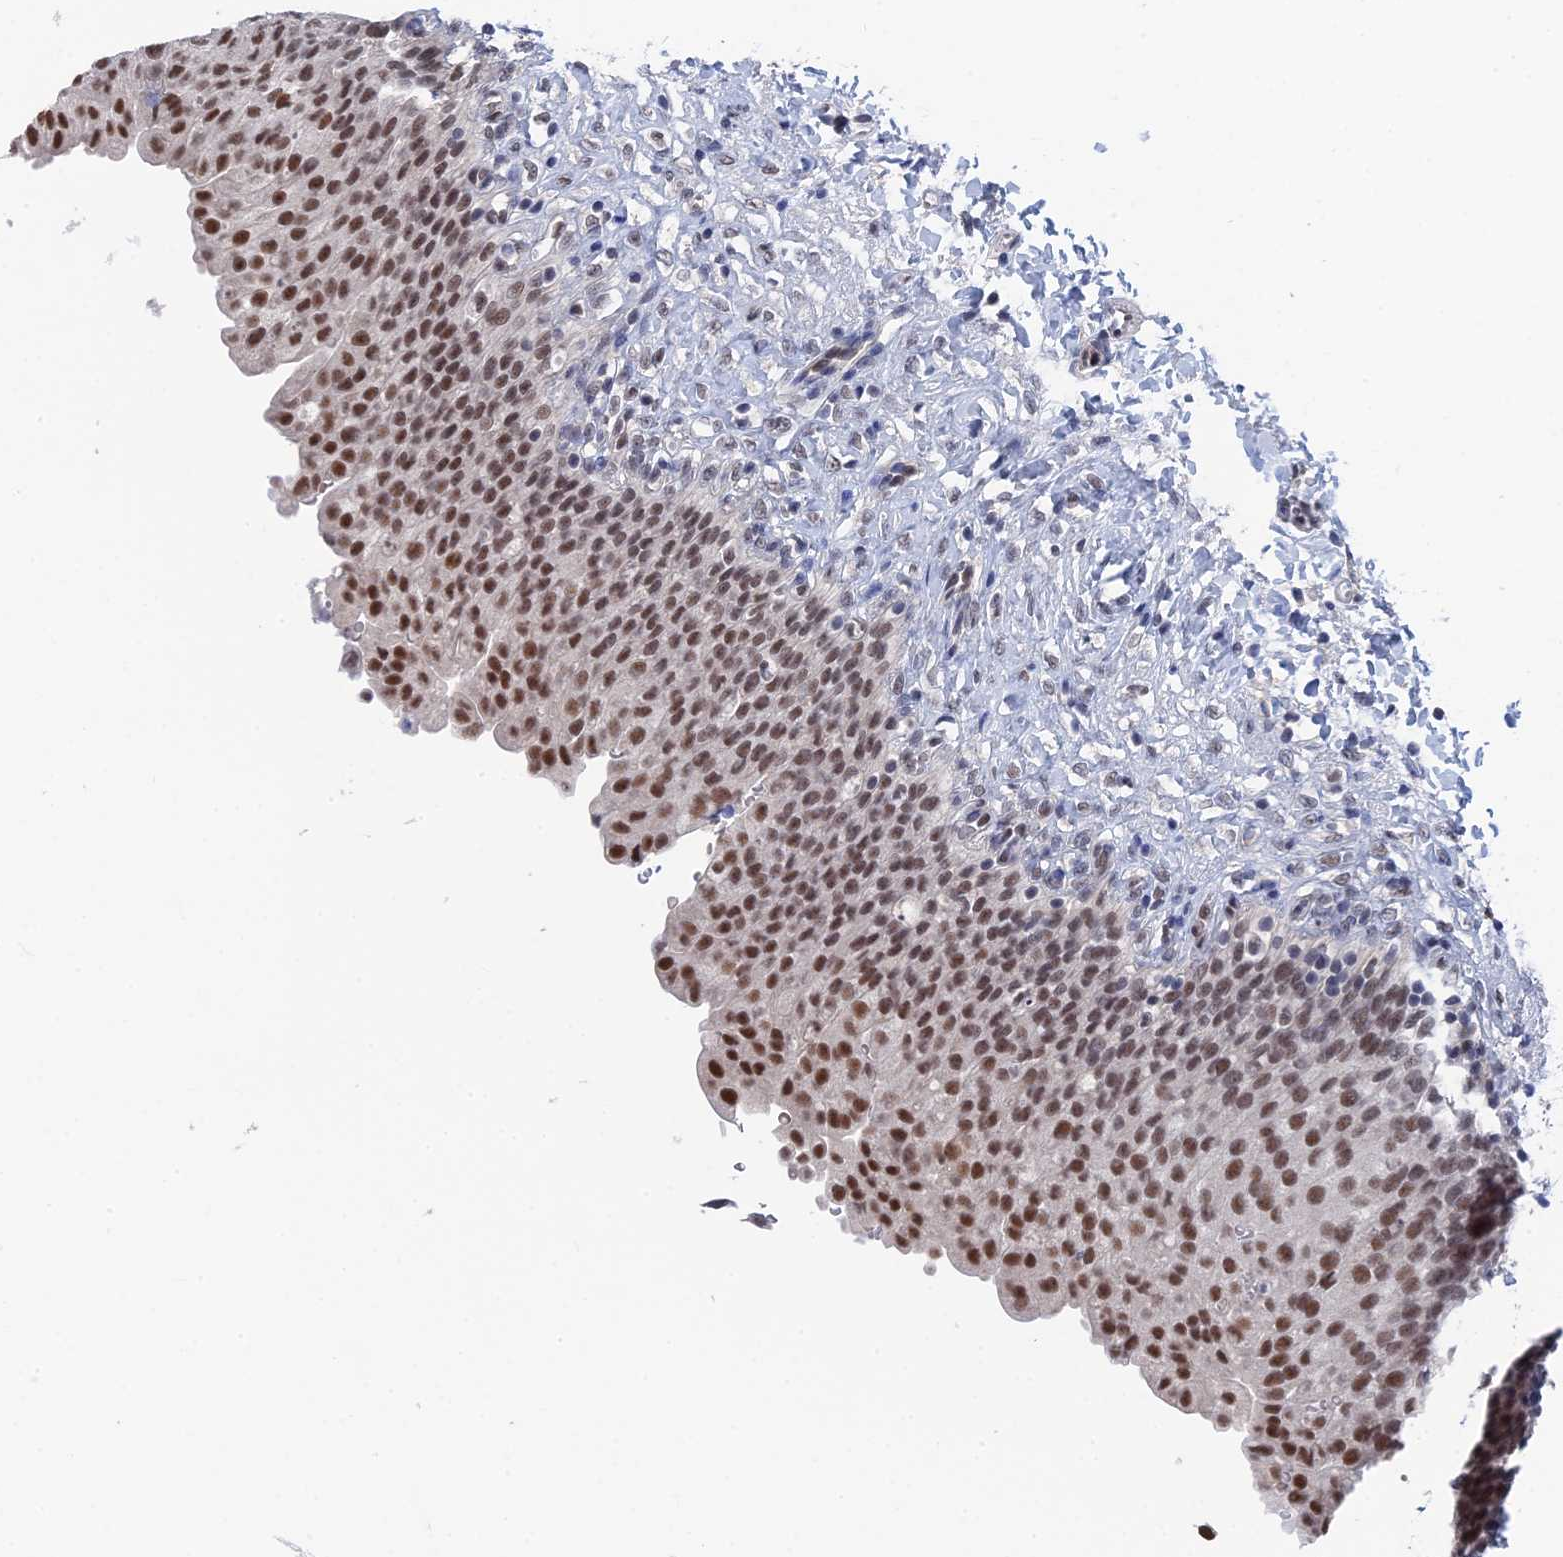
{"staining": {"intensity": "moderate", "quantity": ">75%", "location": "nuclear"}, "tissue": "urinary bladder", "cell_type": "Urothelial cells", "image_type": "normal", "snomed": [{"axis": "morphology", "description": "Urothelial carcinoma, High grade"}, {"axis": "topography", "description": "Urinary bladder"}], "caption": "A high-resolution photomicrograph shows immunohistochemistry staining of unremarkable urinary bladder, which reveals moderate nuclear staining in approximately >75% of urothelial cells.", "gene": "TSSC4", "patient": {"sex": "male", "age": 46}}